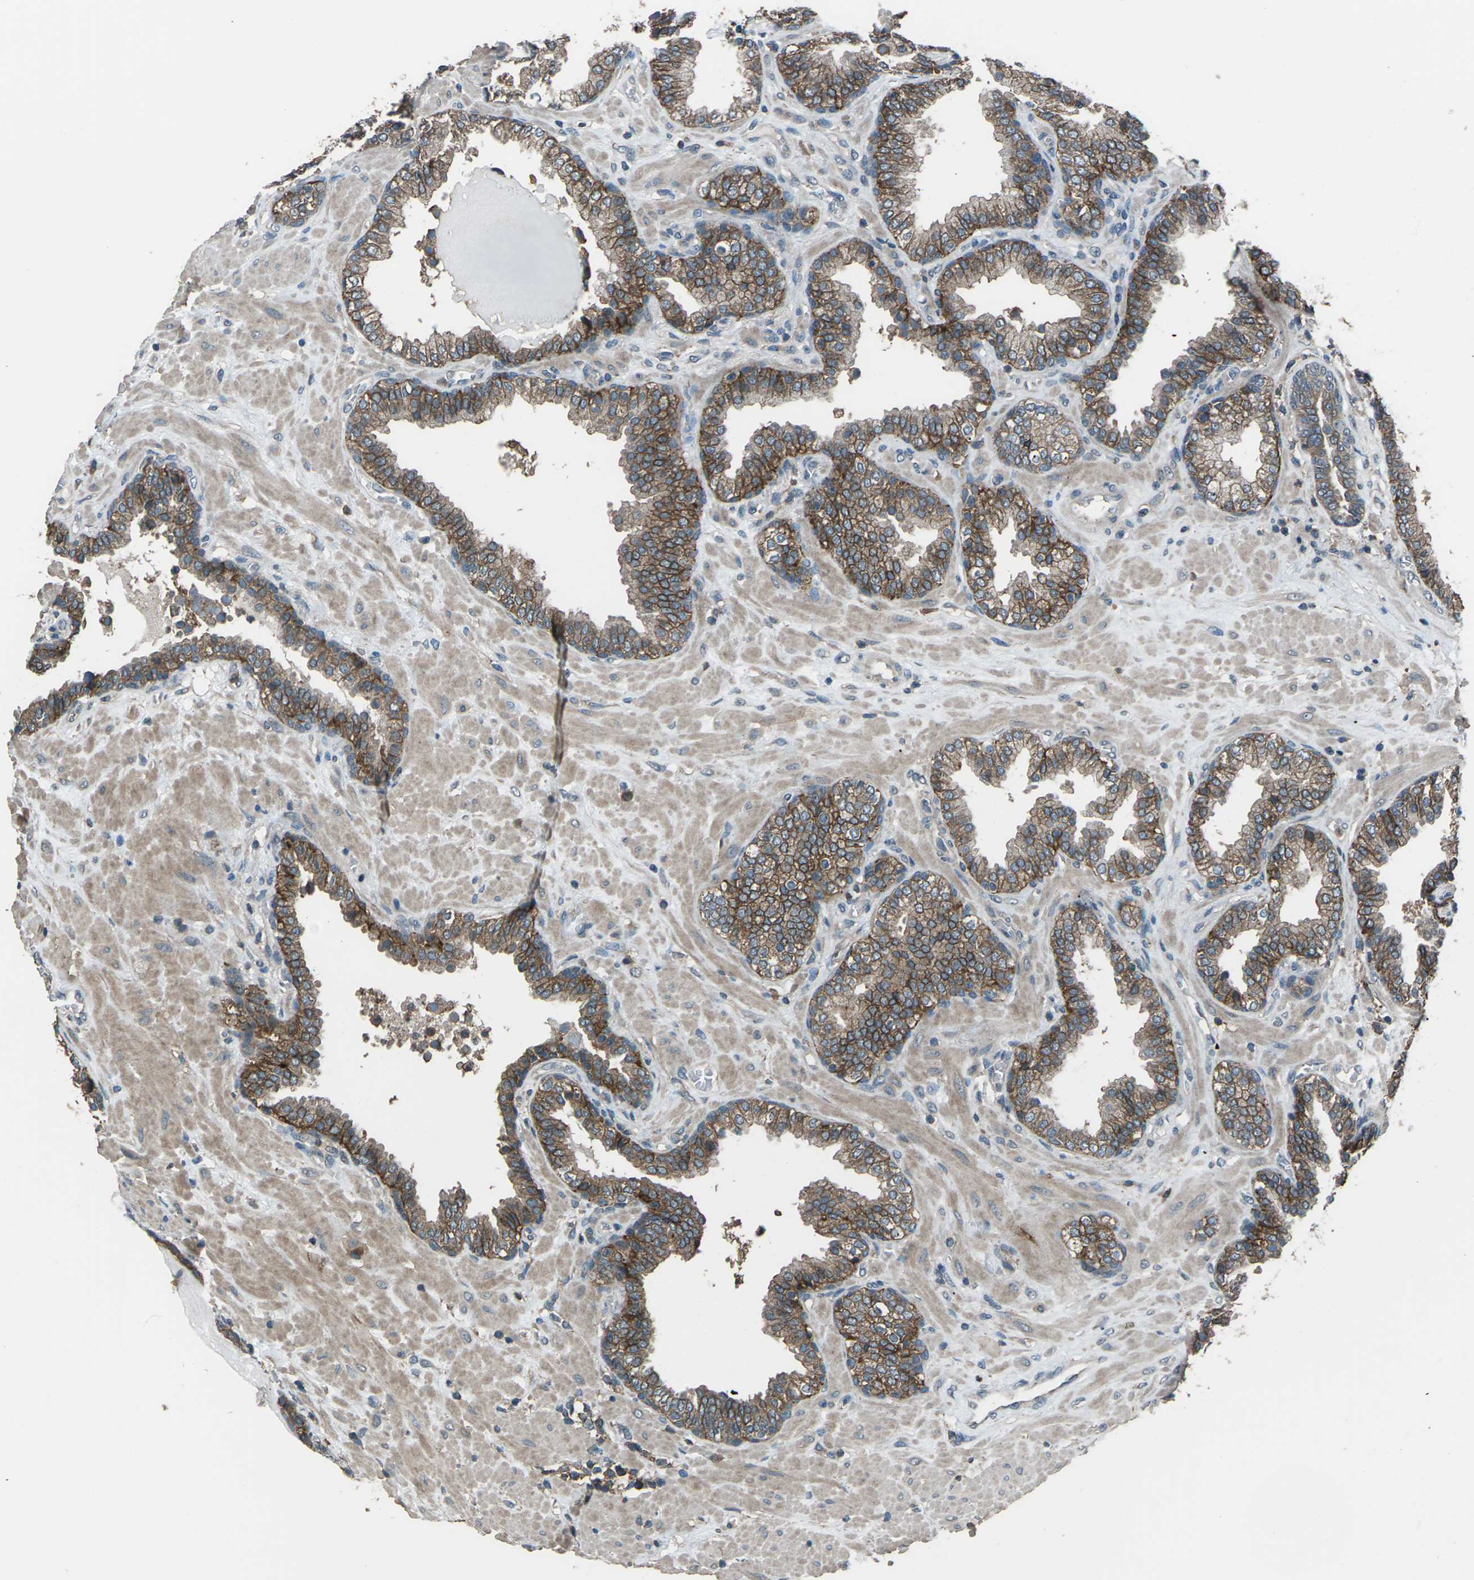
{"staining": {"intensity": "moderate", "quantity": ">75%", "location": "cytoplasmic/membranous"}, "tissue": "prostate", "cell_type": "Glandular cells", "image_type": "normal", "snomed": [{"axis": "morphology", "description": "Normal tissue, NOS"}, {"axis": "topography", "description": "Prostate"}], "caption": "Immunohistochemistry (IHC) staining of benign prostate, which reveals medium levels of moderate cytoplasmic/membranous positivity in about >75% of glandular cells indicating moderate cytoplasmic/membranous protein staining. The staining was performed using DAB (brown) for protein detection and nuclei were counterstained in hematoxylin (blue).", "gene": "CMTM4", "patient": {"sex": "male", "age": 51}}